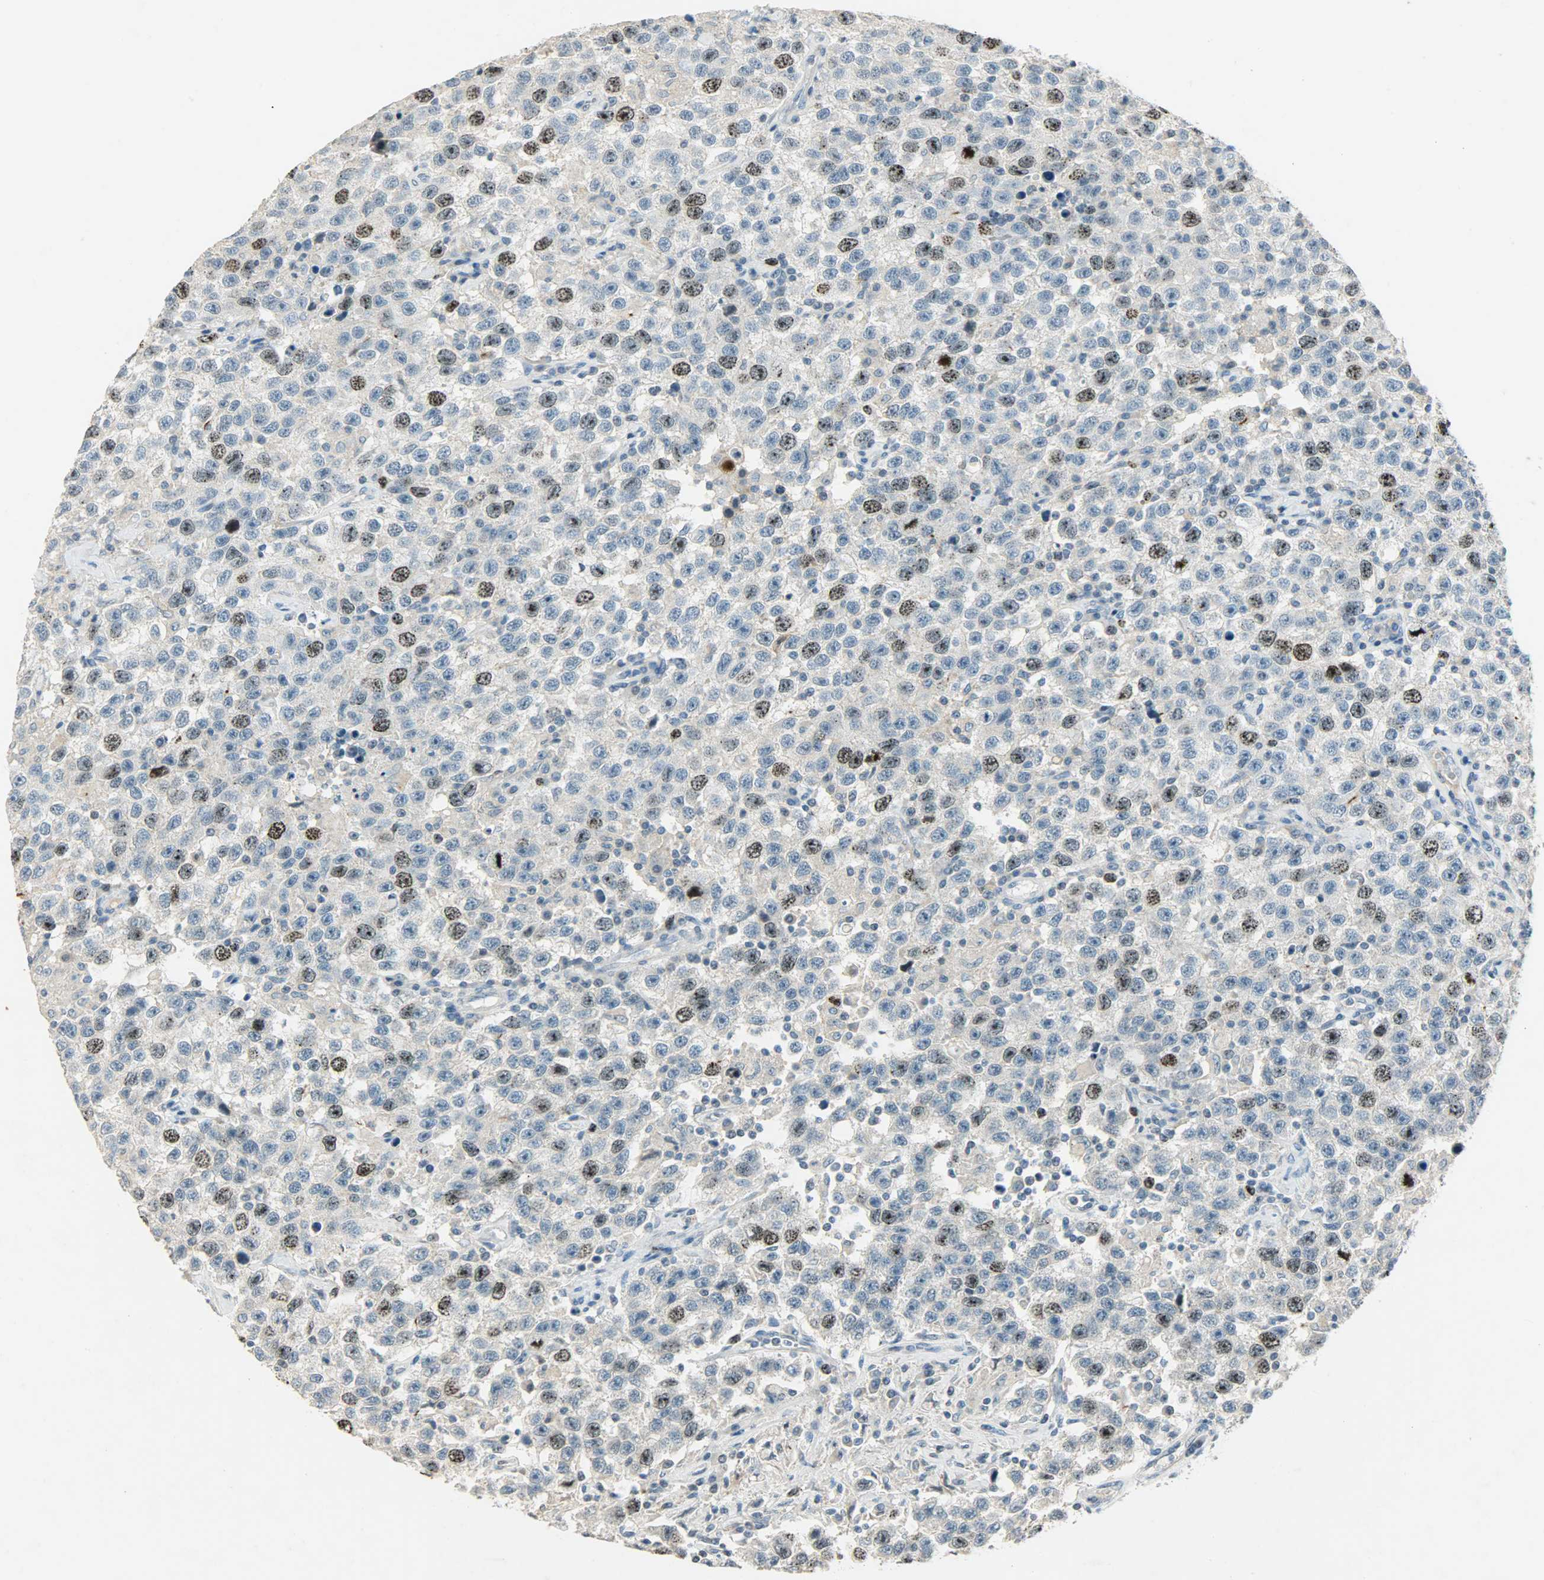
{"staining": {"intensity": "strong", "quantity": "25%-75%", "location": "nuclear"}, "tissue": "testis cancer", "cell_type": "Tumor cells", "image_type": "cancer", "snomed": [{"axis": "morphology", "description": "Seminoma, NOS"}, {"axis": "topography", "description": "Testis"}], "caption": "Strong nuclear protein staining is seen in about 25%-75% of tumor cells in seminoma (testis).", "gene": "AURKB", "patient": {"sex": "male", "age": 41}}